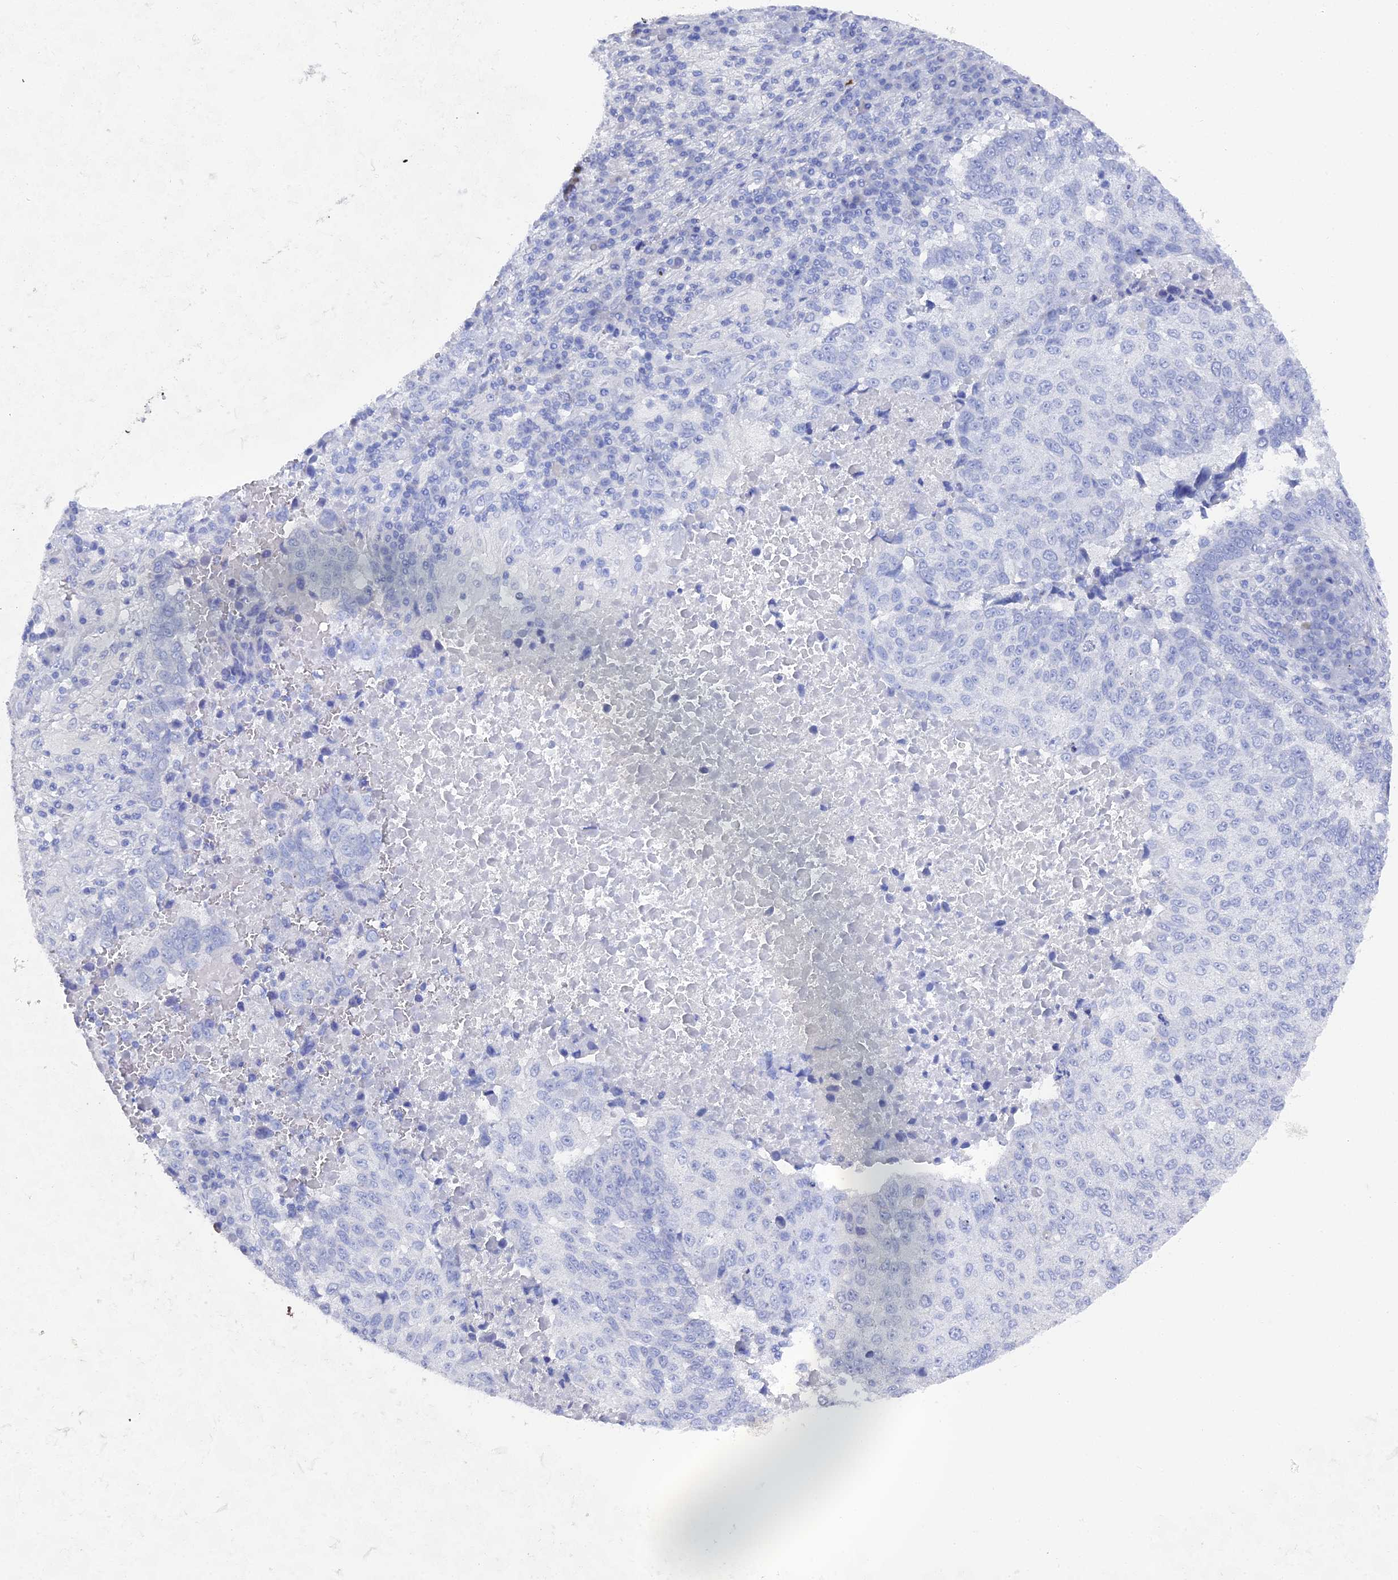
{"staining": {"intensity": "negative", "quantity": "none", "location": "none"}, "tissue": "lung cancer", "cell_type": "Tumor cells", "image_type": "cancer", "snomed": [{"axis": "morphology", "description": "Squamous cell carcinoma, NOS"}, {"axis": "topography", "description": "Lung"}], "caption": "The IHC photomicrograph has no significant expression in tumor cells of lung cancer tissue. Brightfield microscopy of immunohistochemistry (IHC) stained with DAB (3,3'-diaminobenzidine) (brown) and hematoxylin (blue), captured at high magnification.", "gene": "ENPP3", "patient": {"sex": "male", "age": 73}}